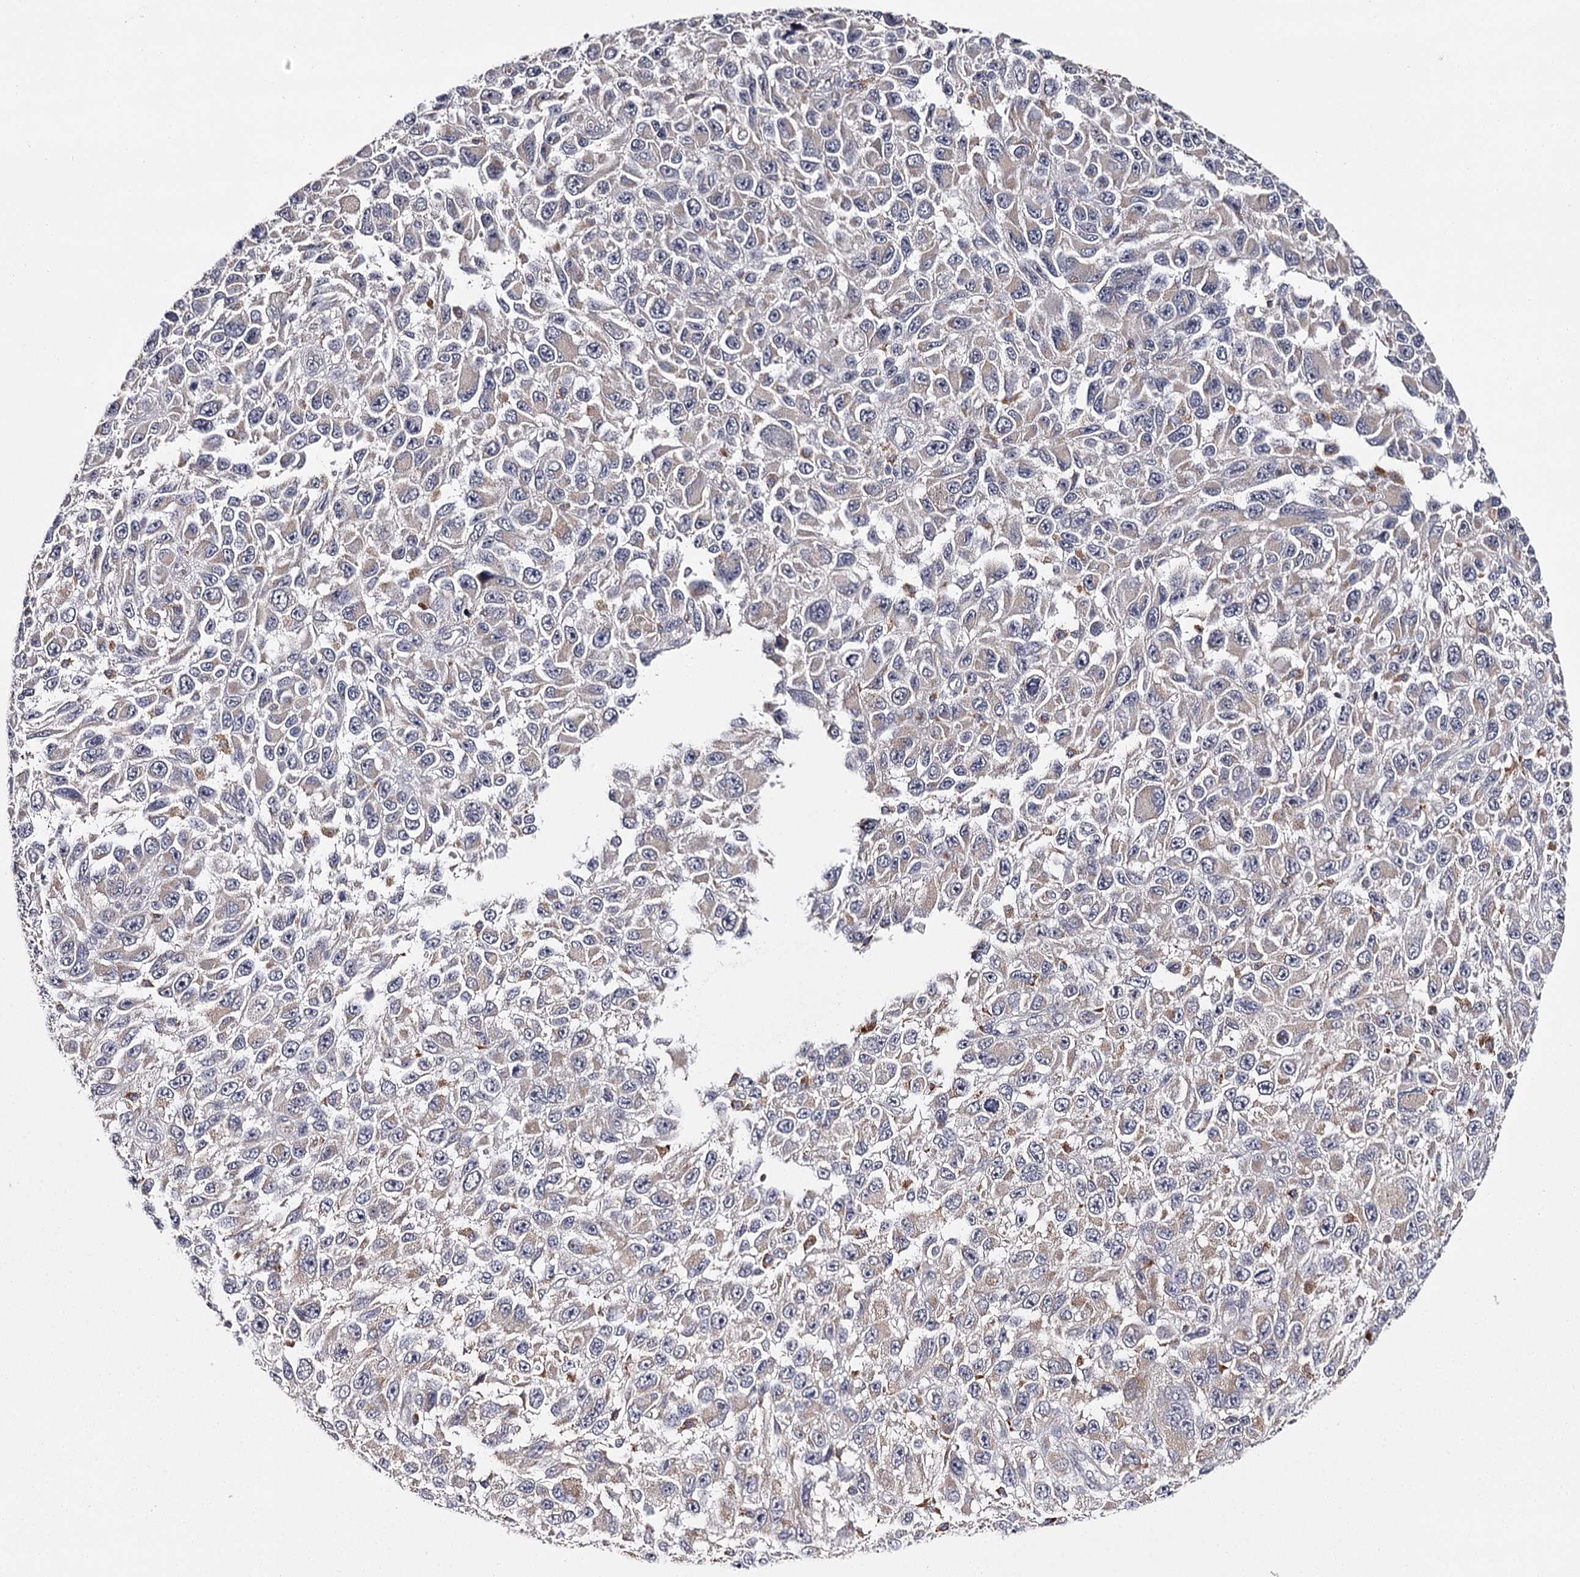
{"staining": {"intensity": "weak", "quantity": "25%-75%", "location": "cytoplasmic/membranous"}, "tissue": "melanoma", "cell_type": "Tumor cells", "image_type": "cancer", "snomed": [{"axis": "morphology", "description": "Malignant melanoma, NOS"}, {"axis": "topography", "description": "Skin"}], "caption": "Malignant melanoma was stained to show a protein in brown. There is low levels of weak cytoplasmic/membranous positivity in about 25%-75% of tumor cells.", "gene": "RASSF6", "patient": {"sex": "female", "age": 96}}